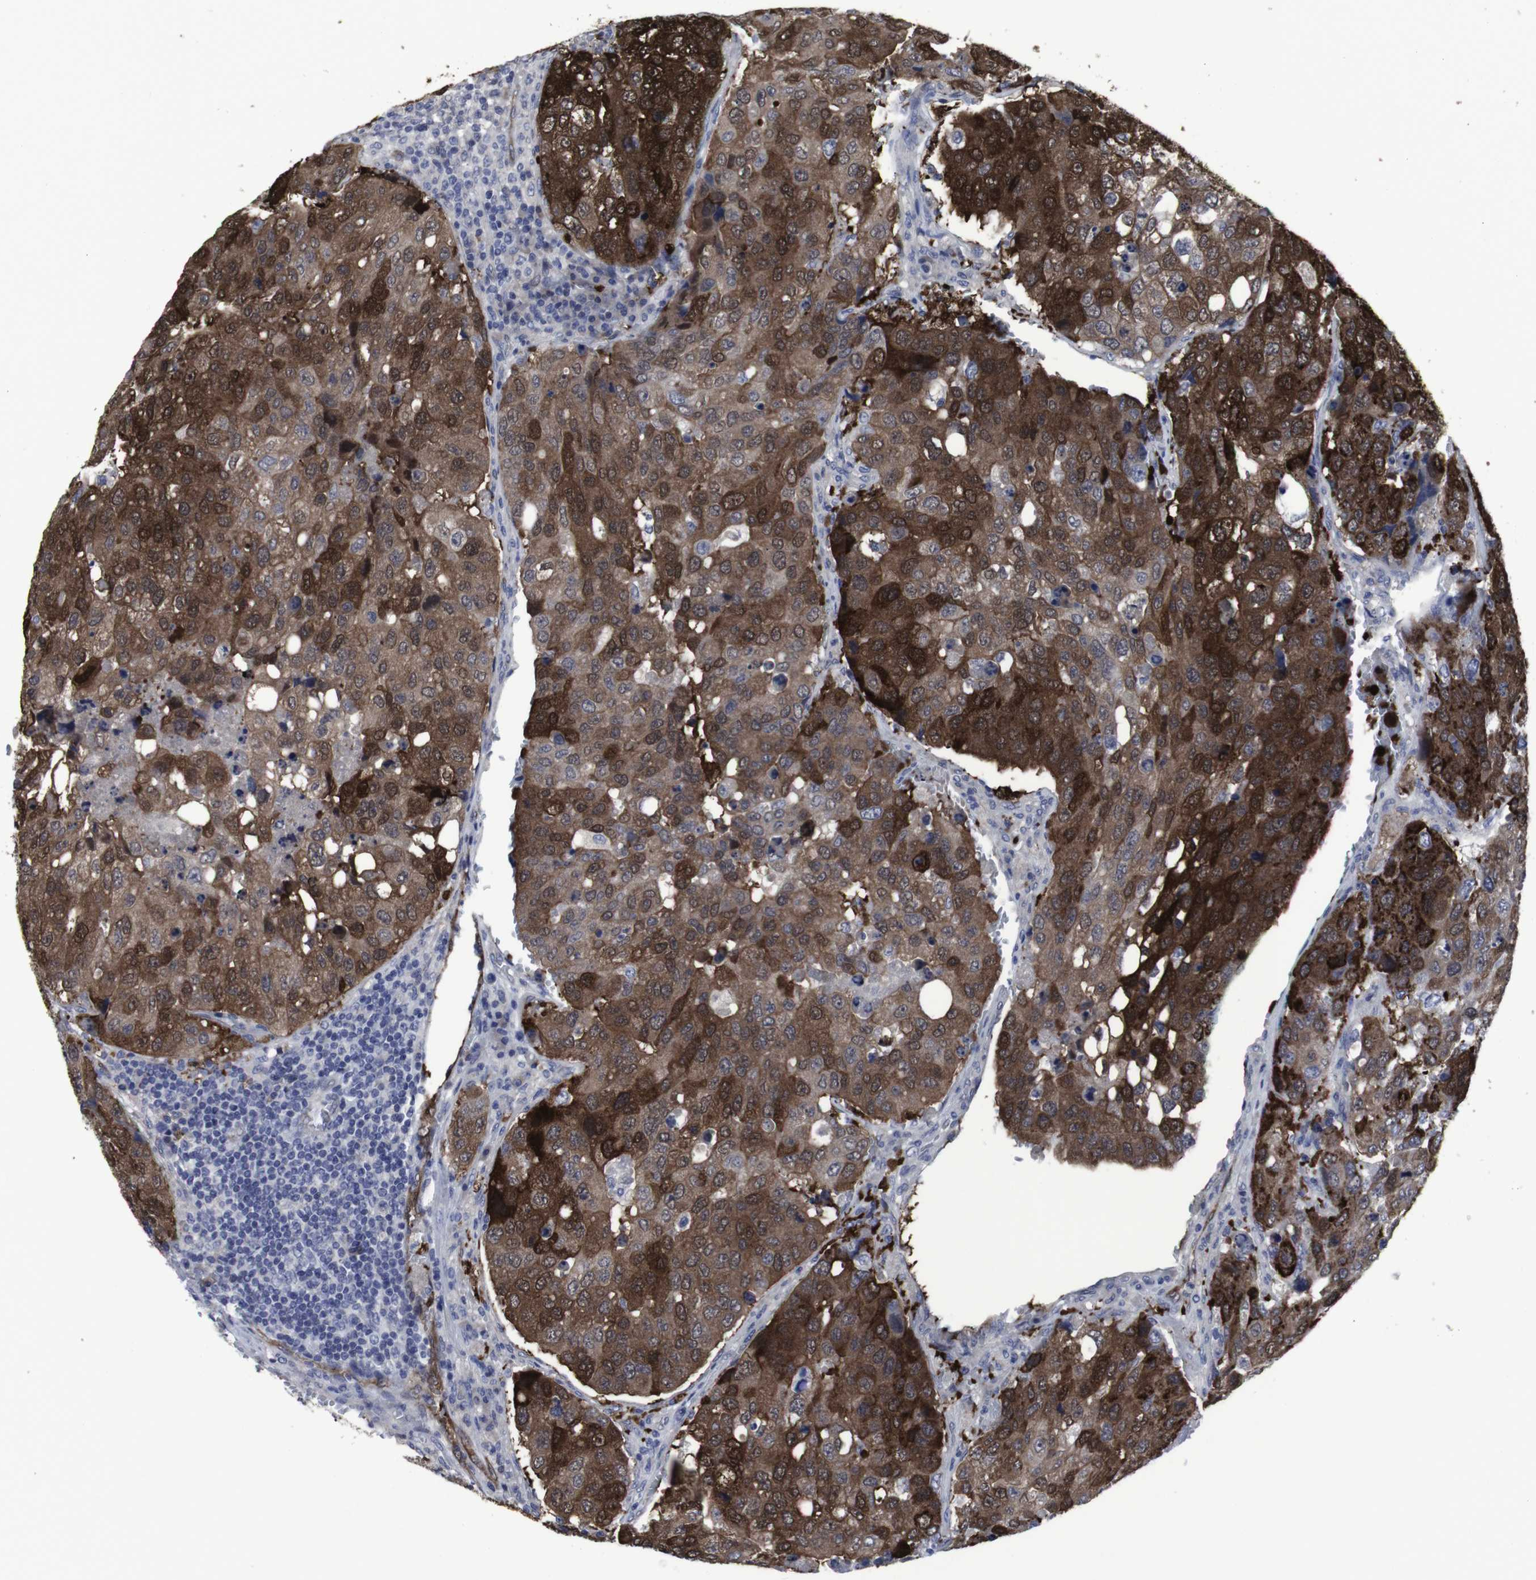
{"staining": {"intensity": "strong", "quantity": "25%-75%", "location": "cytoplasmic/membranous"}, "tissue": "urothelial cancer", "cell_type": "Tumor cells", "image_type": "cancer", "snomed": [{"axis": "morphology", "description": "Urothelial carcinoma, High grade"}, {"axis": "topography", "description": "Lymph node"}, {"axis": "topography", "description": "Urinary bladder"}], "caption": "Immunohistochemistry staining of urothelial carcinoma (high-grade), which exhibits high levels of strong cytoplasmic/membranous positivity in approximately 25%-75% of tumor cells indicating strong cytoplasmic/membranous protein positivity. The staining was performed using DAB (3,3'-diaminobenzidine) (brown) for protein detection and nuclei were counterstained in hematoxylin (blue).", "gene": "SNCG", "patient": {"sex": "male", "age": 51}}